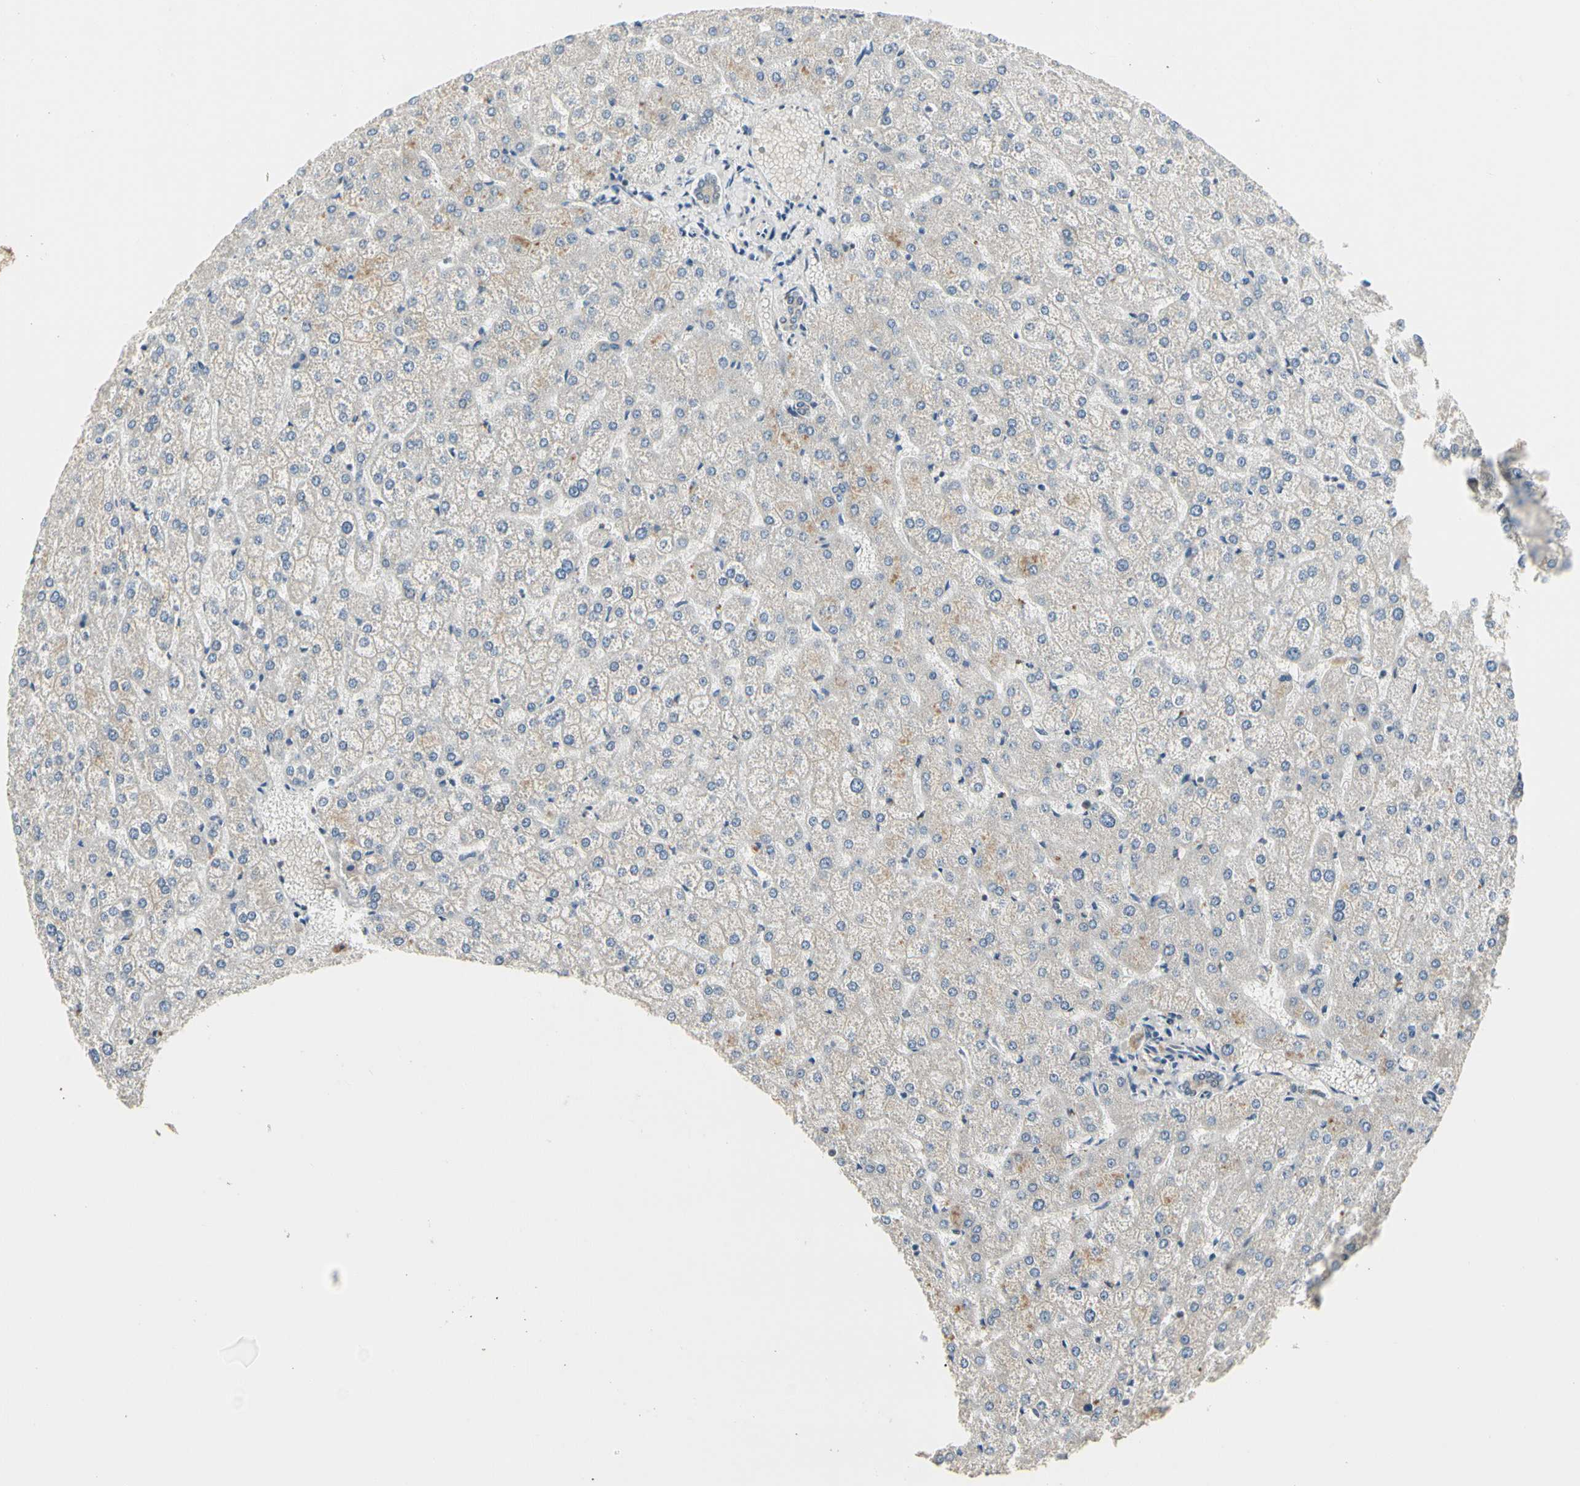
{"staining": {"intensity": "weak", "quantity": "<25%", "location": "cytoplasmic/membranous"}, "tissue": "liver", "cell_type": "Cholangiocytes", "image_type": "normal", "snomed": [{"axis": "morphology", "description": "Normal tissue, NOS"}, {"axis": "topography", "description": "Liver"}], "caption": "Immunohistochemistry (IHC) of normal human liver exhibits no positivity in cholangiocytes. The staining was performed using DAB to visualize the protein expression in brown, while the nuclei were stained in blue with hematoxylin (Magnification: 20x).", "gene": "GREM1", "patient": {"sex": "female", "age": 32}}